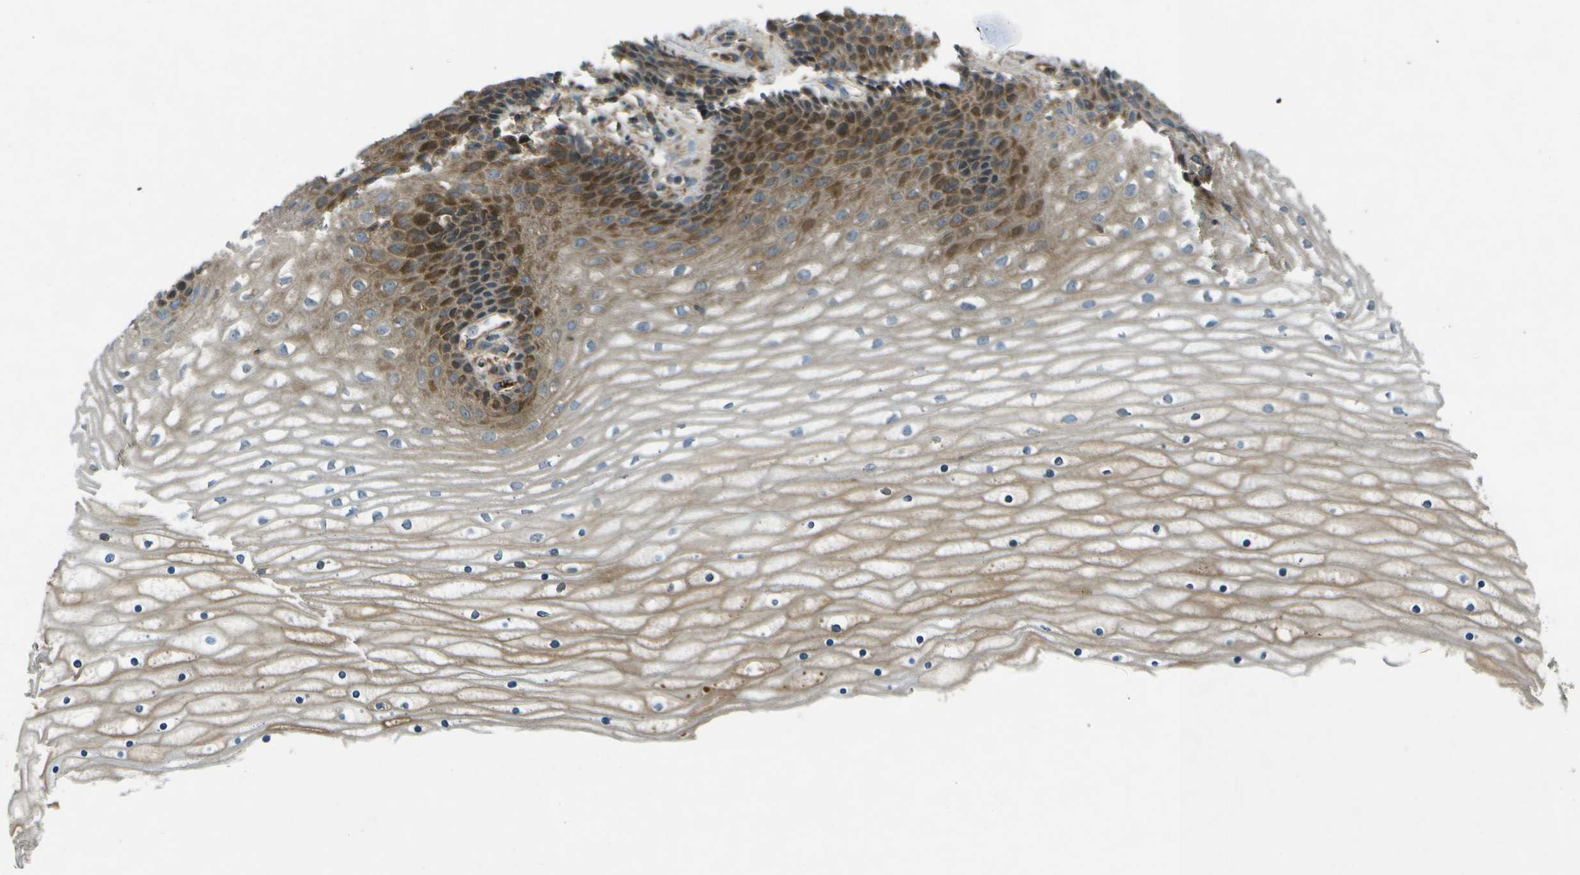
{"staining": {"intensity": "moderate", "quantity": "<25%", "location": "cytoplasmic/membranous,nuclear"}, "tissue": "cervix", "cell_type": "Glandular cells", "image_type": "normal", "snomed": [{"axis": "morphology", "description": "Normal tissue, NOS"}, {"axis": "topography", "description": "Cervix"}], "caption": "Immunohistochemical staining of unremarkable human cervix demonstrates low levels of moderate cytoplasmic/membranous,nuclear expression in about <25% of glandular cells.", "gene": "PXYLP1", "patient": {"sex": "female", "age": 39}}